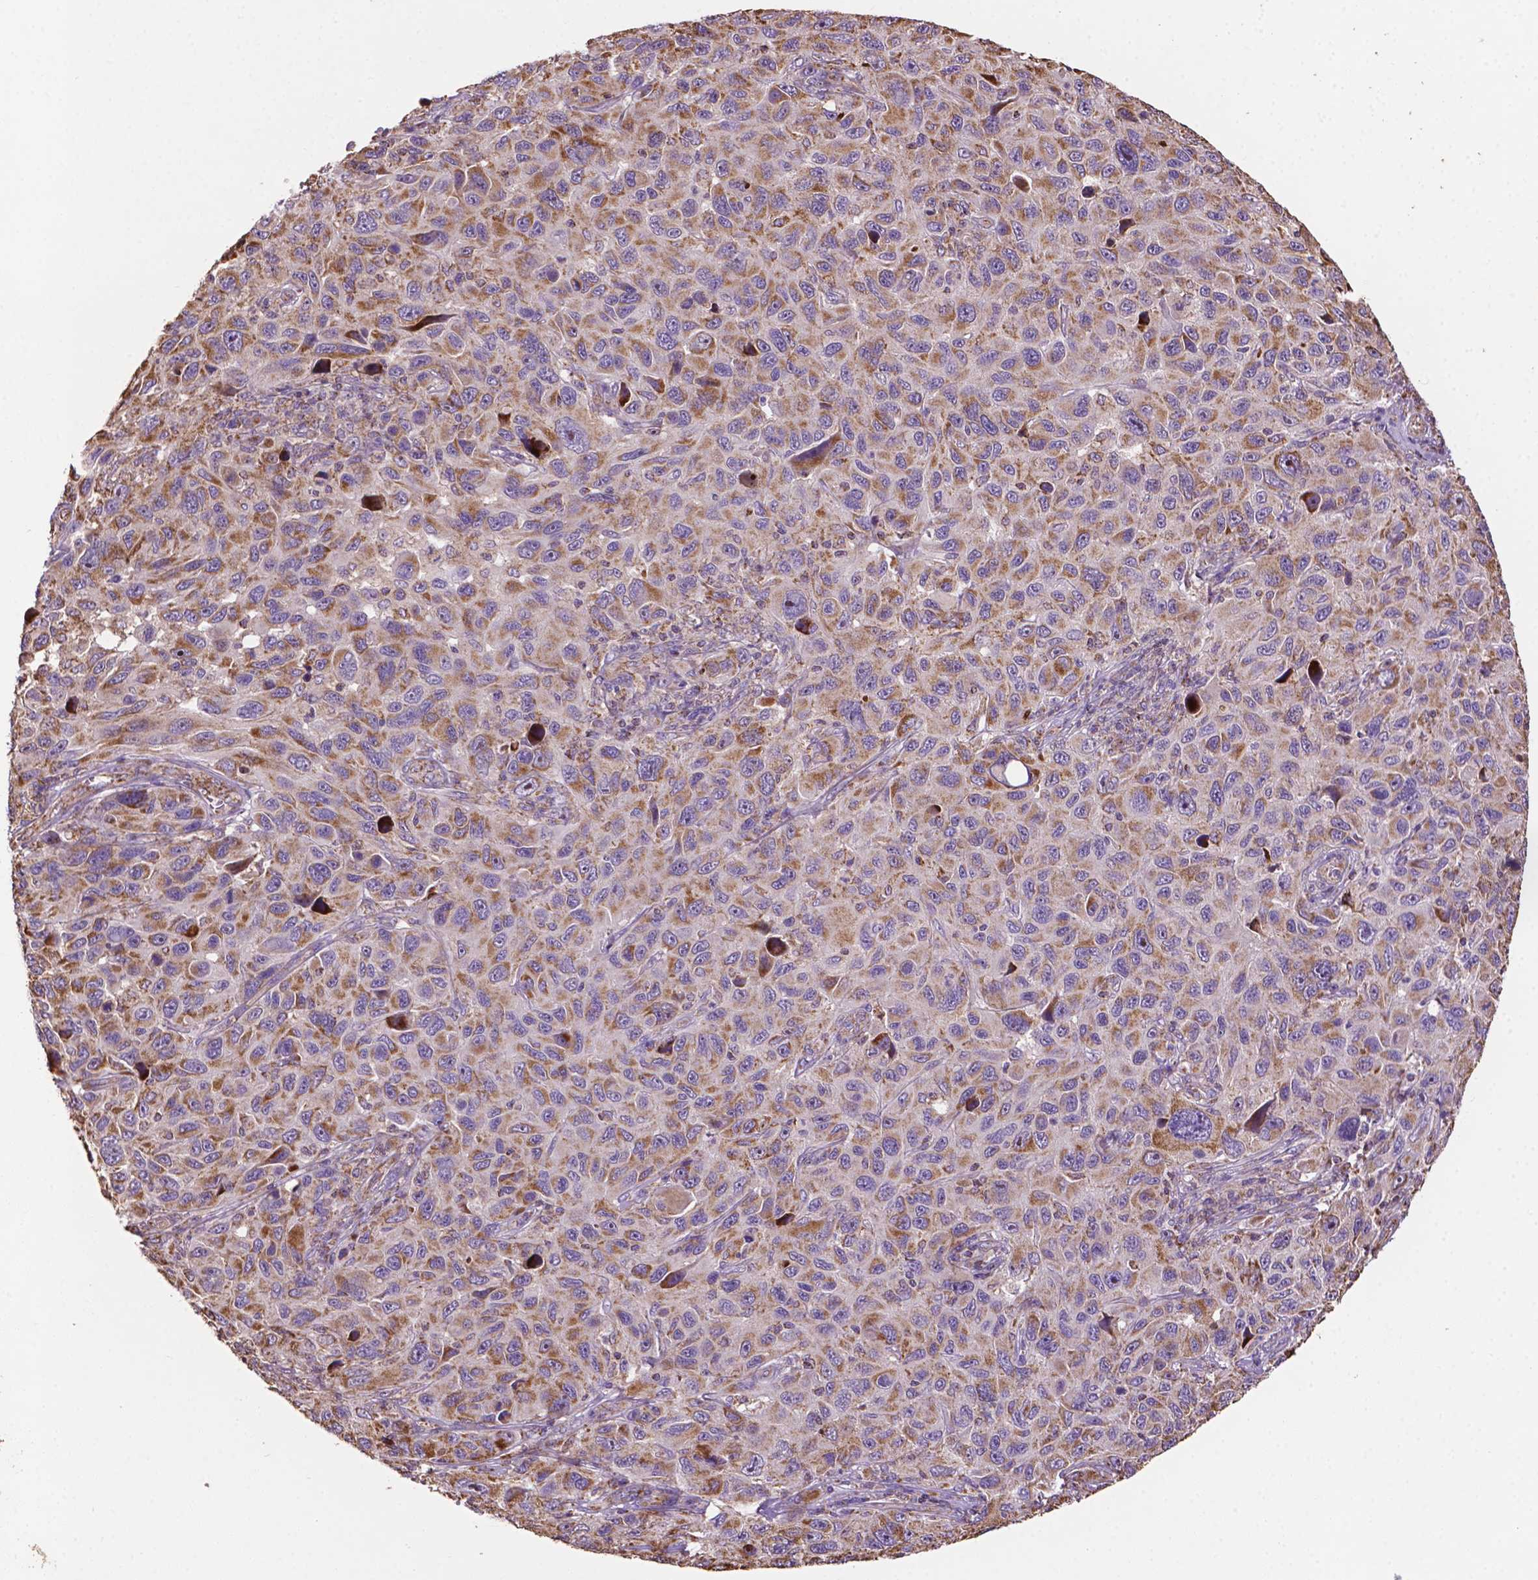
{"staining": {"intensity": "moderate", "quantity": ">75%", "location": "cytoplasmic/membranous"}, "tissue": "melanoma", "cell_type": "Tumor cells", "image_type": "cancer", "snomed": [{"axis": "morphology", "description": "Malignant melanoma, NOS"}, {"axis": "topography", "description": "Skin"}], "caption": "Immunohistochemistry histopathology image of neoplastic tissue: melanoma stained using immunohistochemistry exhibits medium levels of moderate protein expression localized specifically in the cytoplasmic/membranous of tumor cells, appearing as a cytoplasmic/membranous brown color.", "gene": "LRR1", "patient": {"sex": "male", "age": 53}}